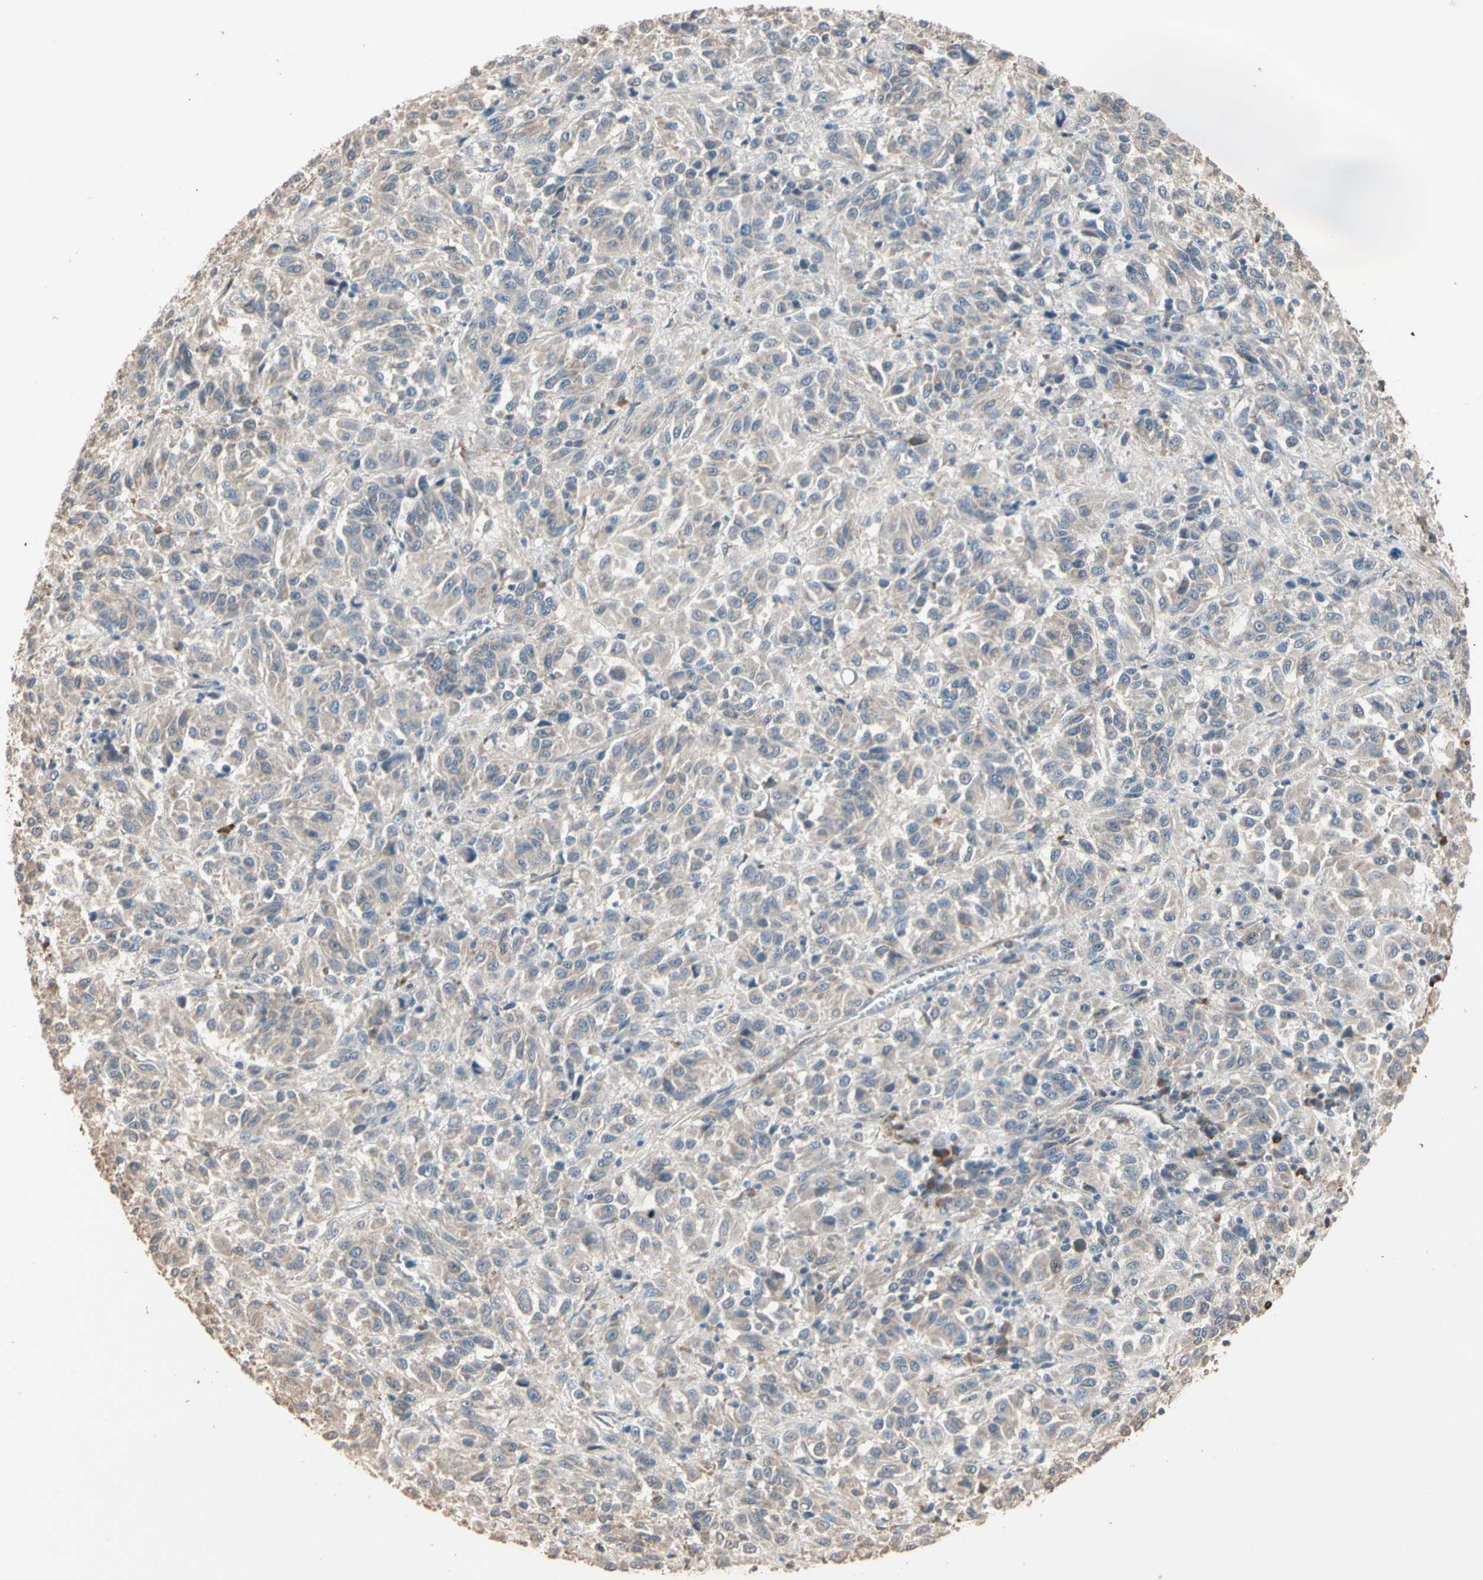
{"staining": {"intensity": "negative", "quantity": "none", "location": "none"}, "tissue": "melanoma", "cell_type": "Tumor cells", "image_type": "cancer", "snomed": [{"axis": "morphology", "description": "Malignant melanoma, Metastatic site"}, {"axis": "topography", "description": "Lung"}], "caption": "Immunohistochemistry micrograph of melanoma stained for a protein (brown), which shows no expression in tumor cells.", "gene": "GALNT3", "patient": {"sex": "male", "age": 64}}